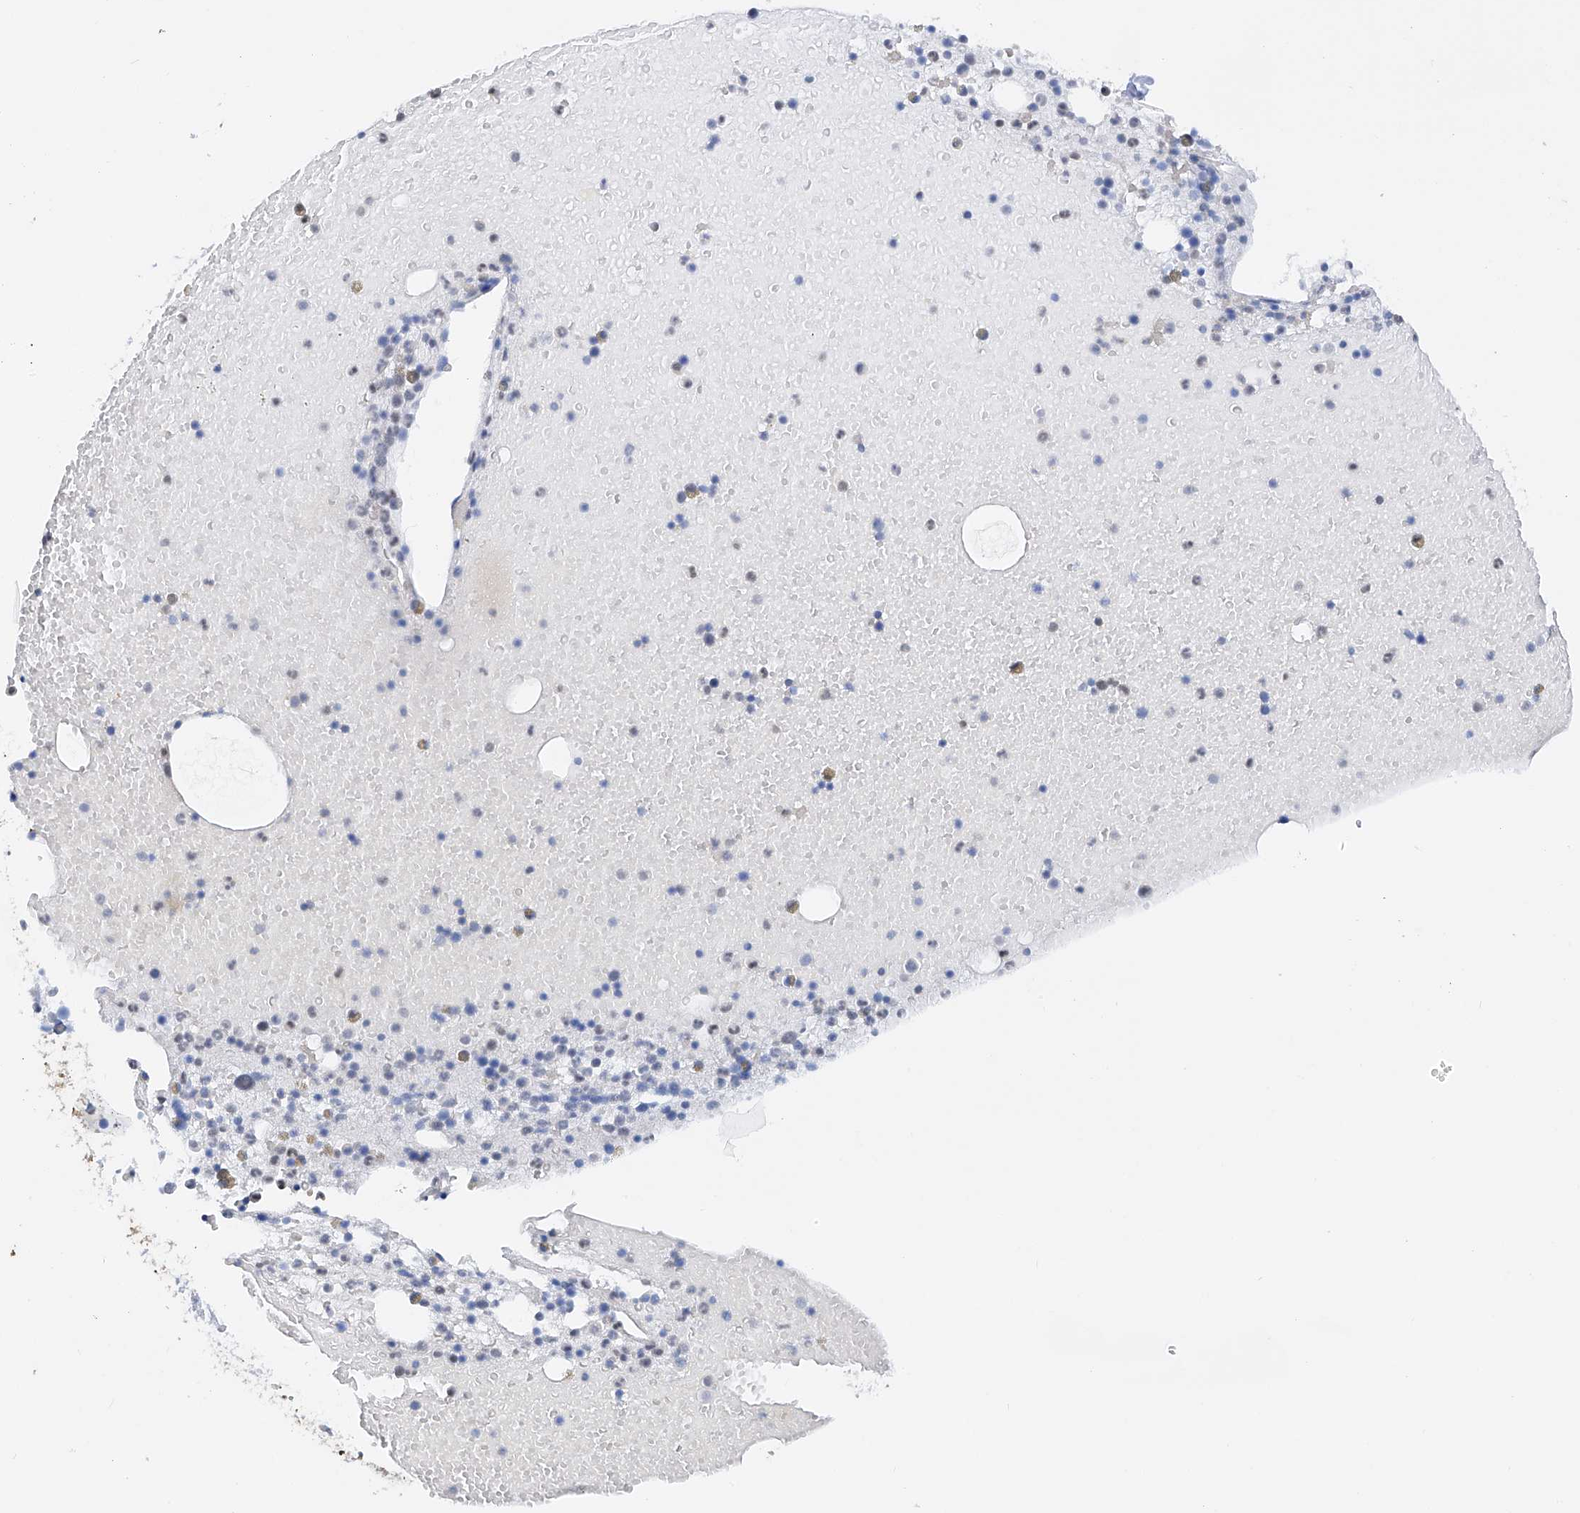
{"staining": {"intensity": "weak", "quantity": "<25%", "location": "nuclear"}, "tissue": "bone marrow", "cell_type": "Hematopoietic cells", "image_type": "normal", "snomed": [{"axis": "morphology", "description": "Normal tissue, NOS"}, {"axis": "topography", "description": "Bone marrow"}], "caption": "A high-resolution histopathology image shows immunohistochemistry staining of benign bone marrow, which exhibits no significant positivity in hematopoietic cells.", "gene": "PMM1", "patient": {"sex": "male", "age": 47}}